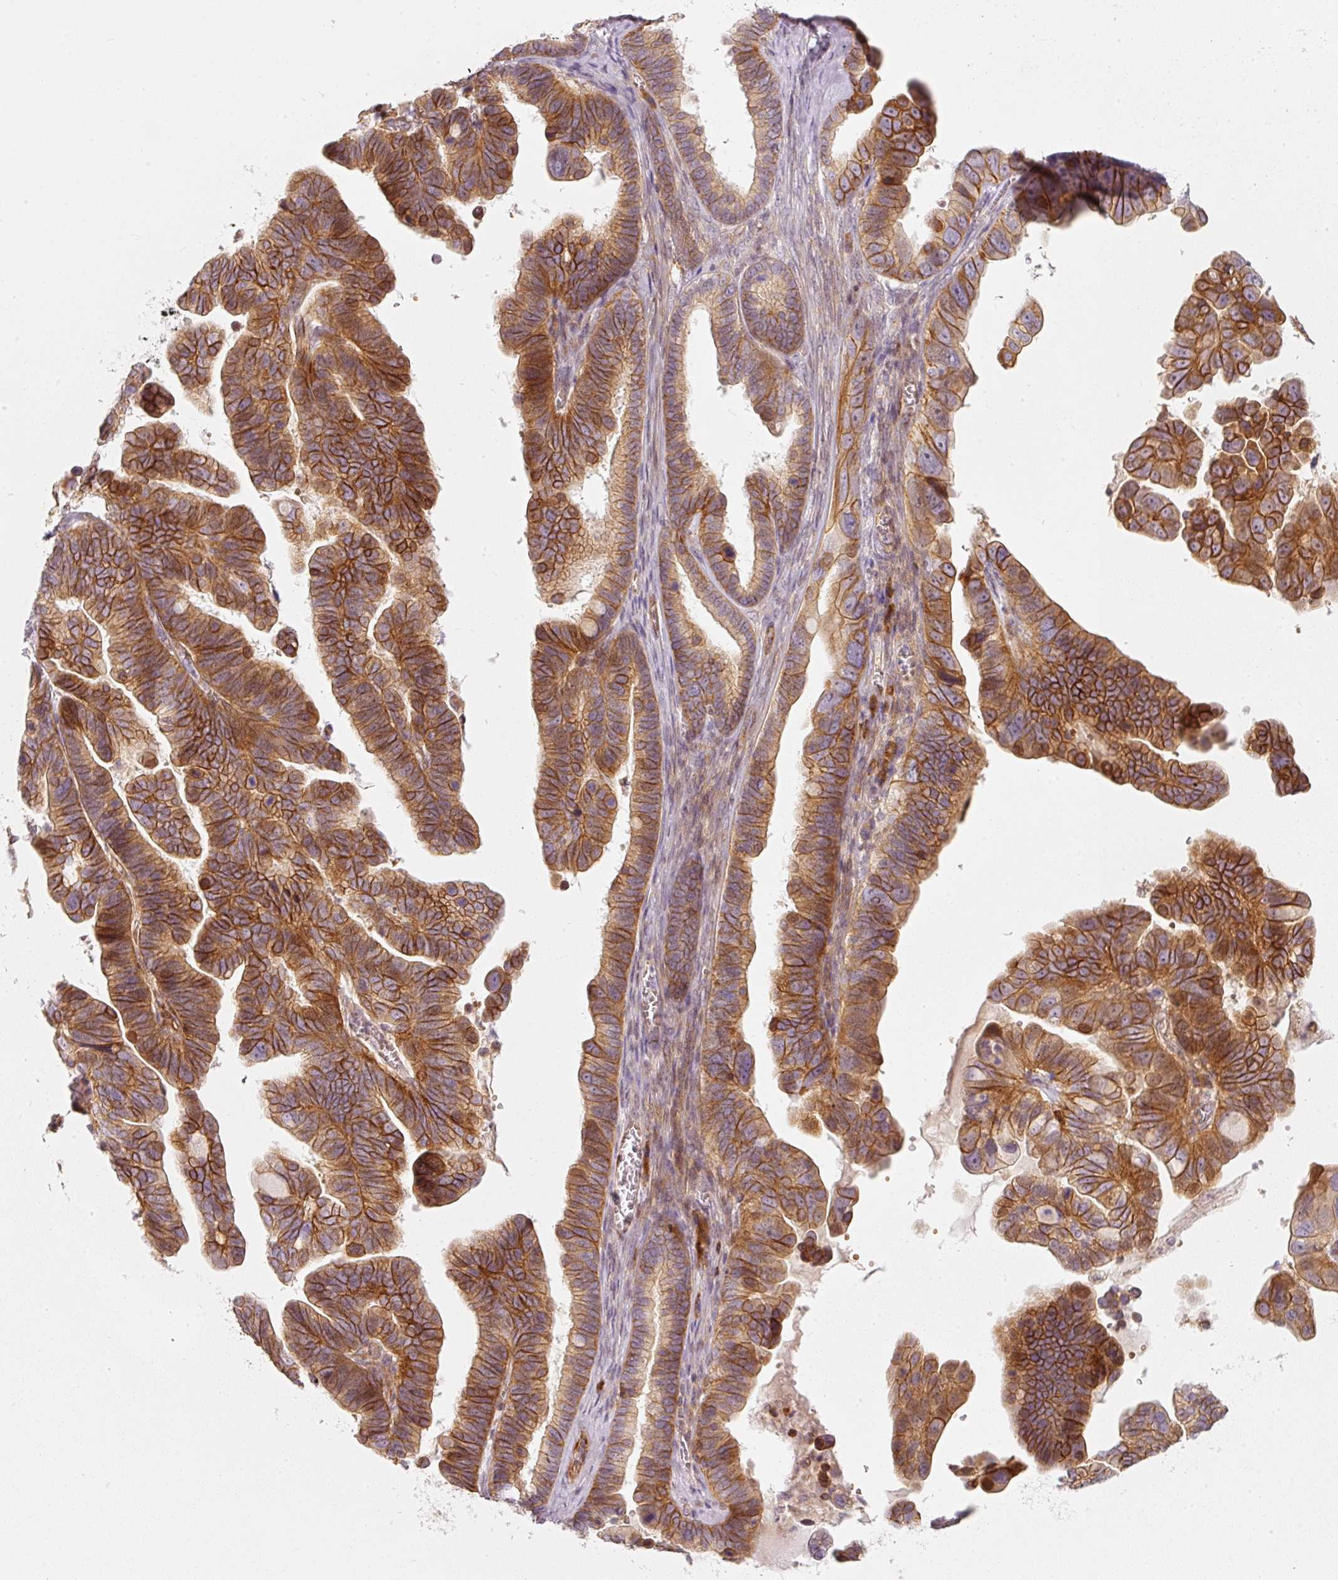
{"staining": {"intensity": "strong", "quantity": ">75%", "location": "cytoplasmic/membranous"}, "tissue": "ovarian cancer", "cell_type": "Tumor cells", "image_type": "cancer", "snomed": [{"axis": "morphology", "description": "Cystadenocarcinoma, serous, NOS"}, {"axis": "topography", "description": "Ovary"}], "caption": "Protein staining of ovarian cancer tissue exhibits strong cytoplasmic/membranous staining in approximately >75% of tumor cells.", "gene": "KCNQ1", "patient": {"sex": "female", "age": 56}}